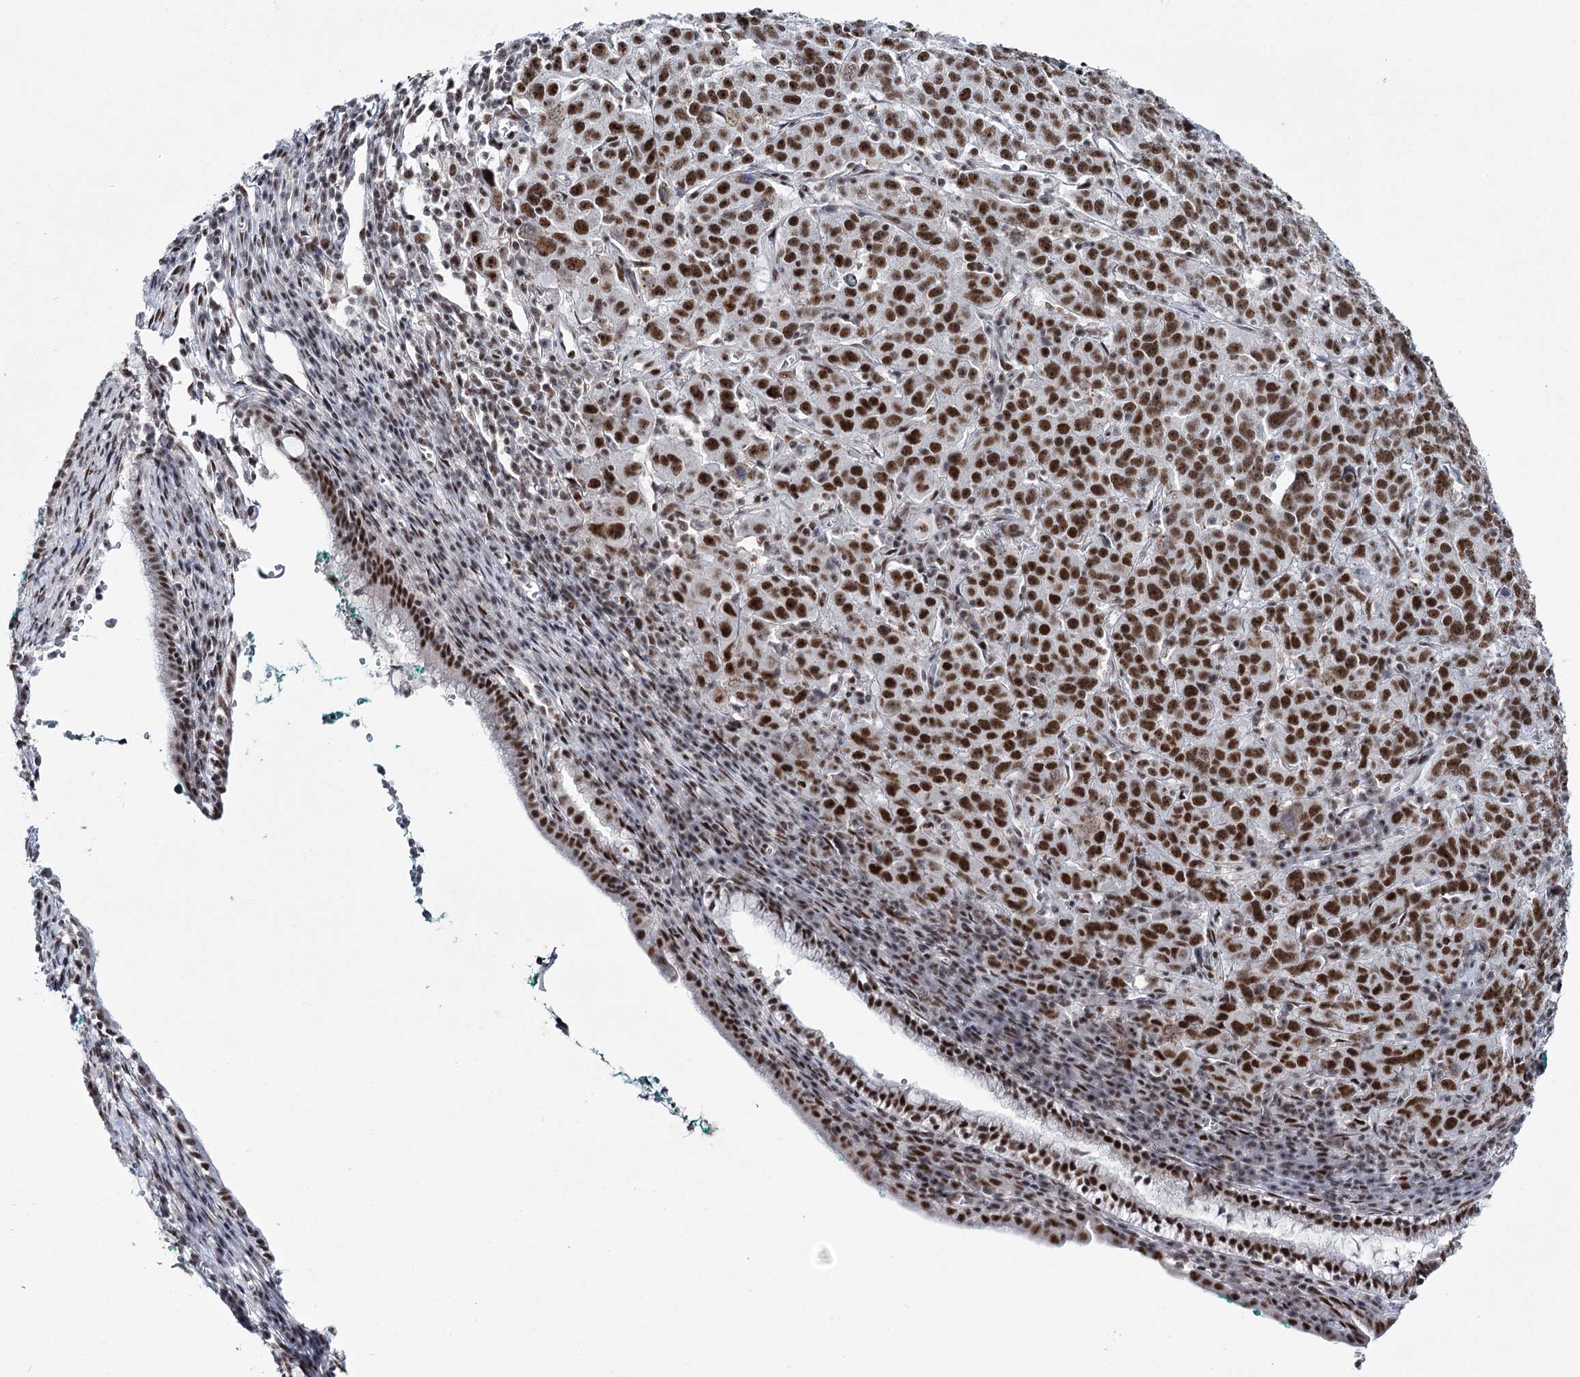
{"staining": {"intensity": "strong", "quantity": ">75%", "location": "nuclear"}, "tissue": "cervix", "cell_type": "Glandular cells", "image_type": "normal", "snomed": [{"axis": "morphology", "description": "Normal tissue, NOS"}, {"axis": "morphology", "description": "Adenocarcinoma, NOS"}, {"axis": "topography", "description": "Cervix"}], "caption": "Unremarkable cervix was stained to show a protein in brown. There is high levels of strong nuclear positivity in approximately >75% of glandular cells. (DAB IHC, brown staining for protein, blue staining for nuclei).", "gene": "SCAF8", "patient": {"sex": "female", "age": 29}}